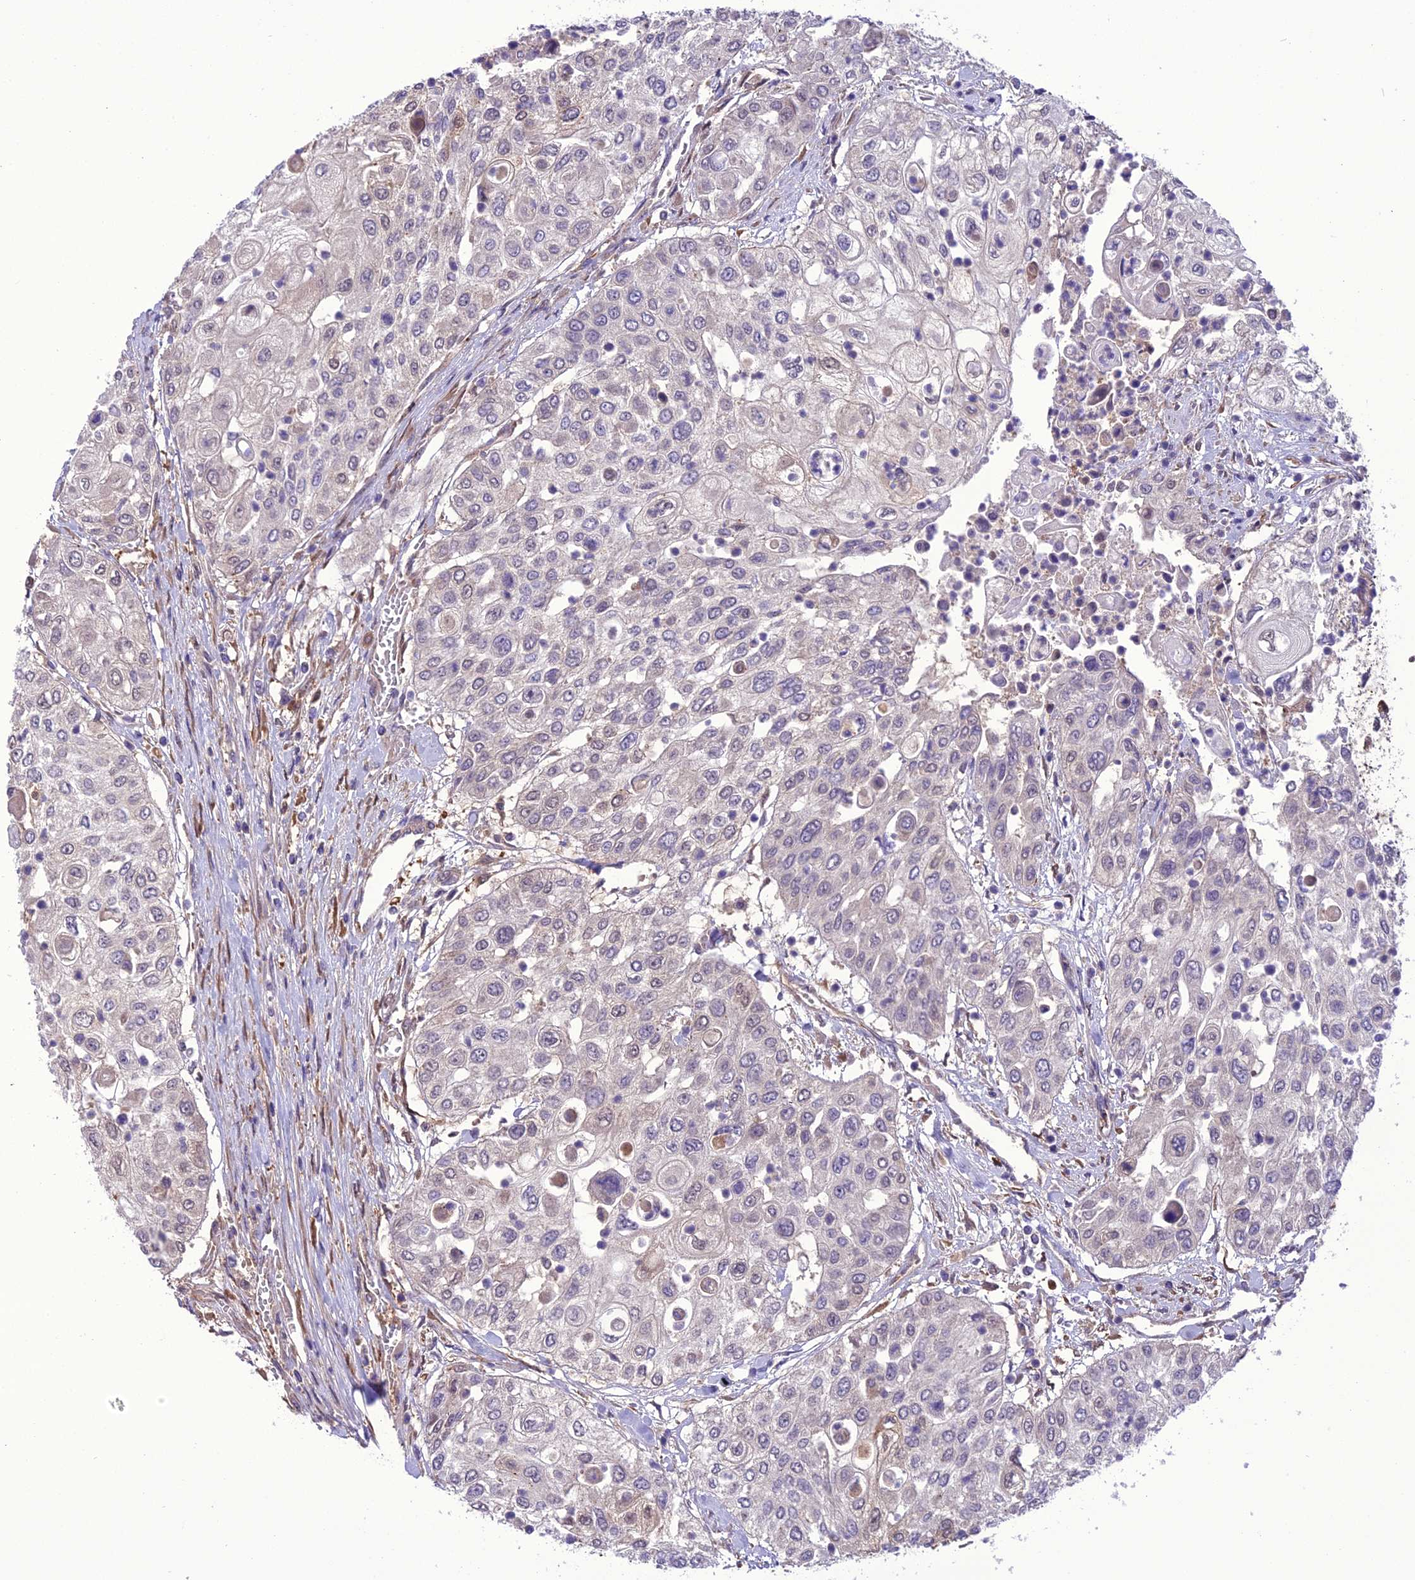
{"staining": {"intensity": "negative", "quantity": "none", "location": "none"}, "tissue": "urothelial cancer", "cell_type": "Tumor cells", "image_type": "cancer", "snomed": [{"axis": "morphology", "description": "Urothelial carcinoma, High grade"}, {"axis": "topography", "description": "Urinary bladder"}], "caption": "DAB (3,3'-diaminobenzidine) immunohistochemical staining of human urothelial carcinoma (high-grade) shows no significant positivity in tumor cells.", "gene": "BORCS6", "patient": {"sex": "female", "age": 79}}